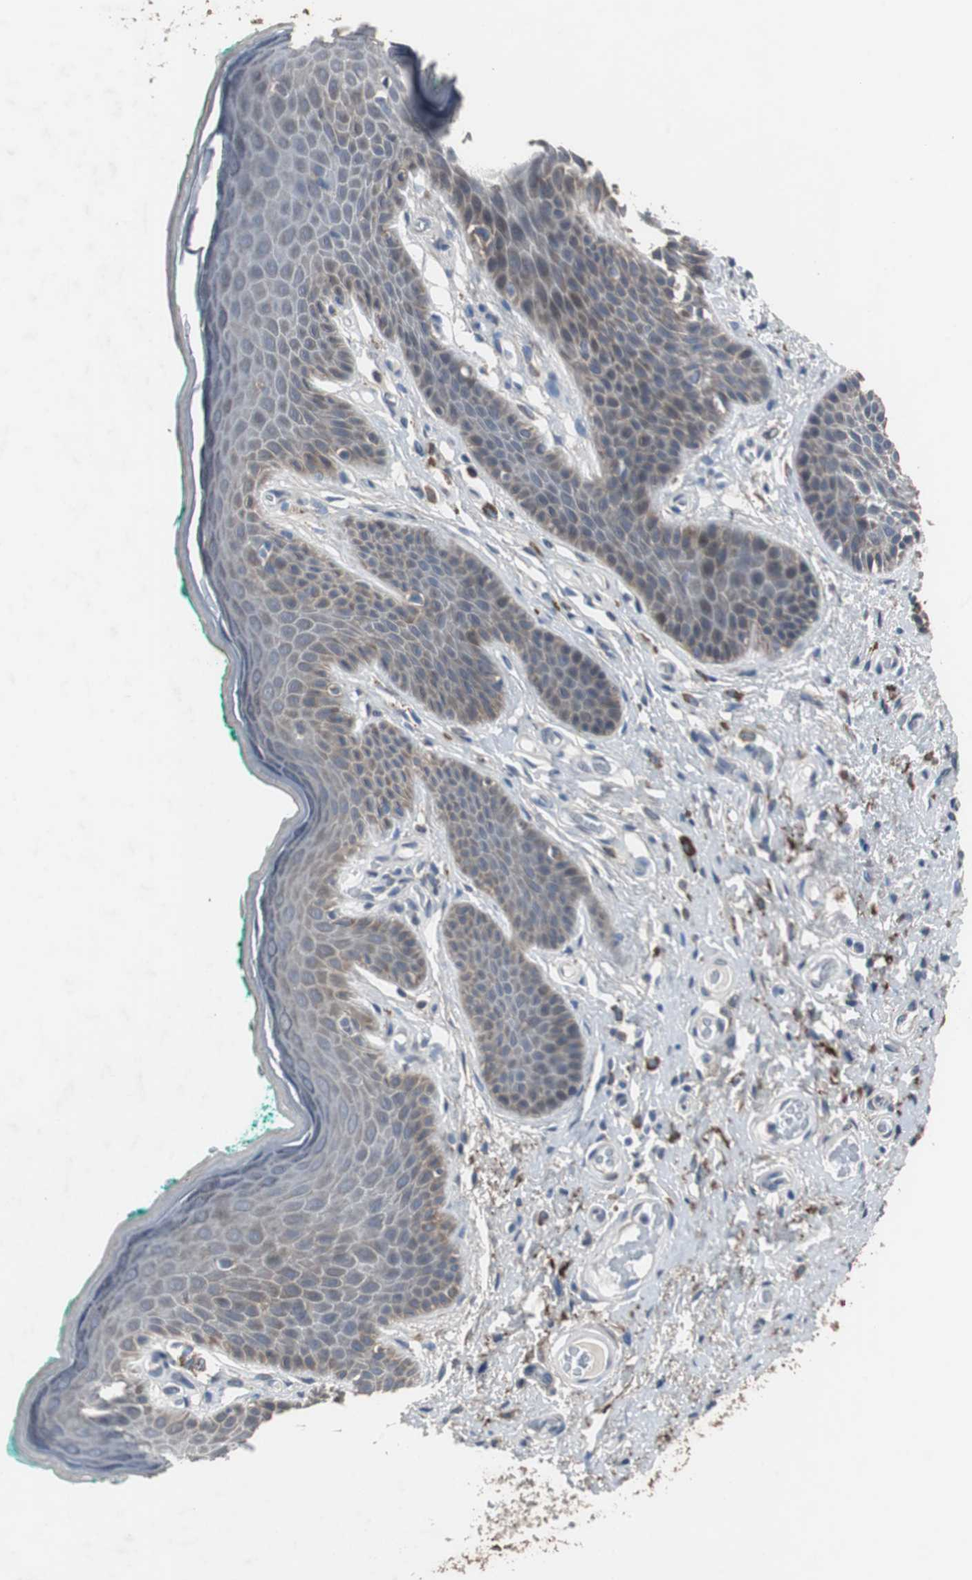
{"staining": {"intensity": "weak", "quantity": "25%-75%", "location": "cytoplasmic/membranous"}, "tissue": "skin", "cell_type": "Epidermal cells", "image_type": "normal", "snomed": [{"axis": "morphology", "description": "Normal tissue, NOS"}, {"axis": "topography", "description": "Anal"}], "caption": "Immunohistochemistry (IHC) histopathology image of unremarkable skin stained for a protein (brown), which displays low levels of weak cytoplasmic/membranous positivity in about 25%-75% of epidermal cells.", "gene": "USP10", "patient": {"sex": "male", "age": 74}}